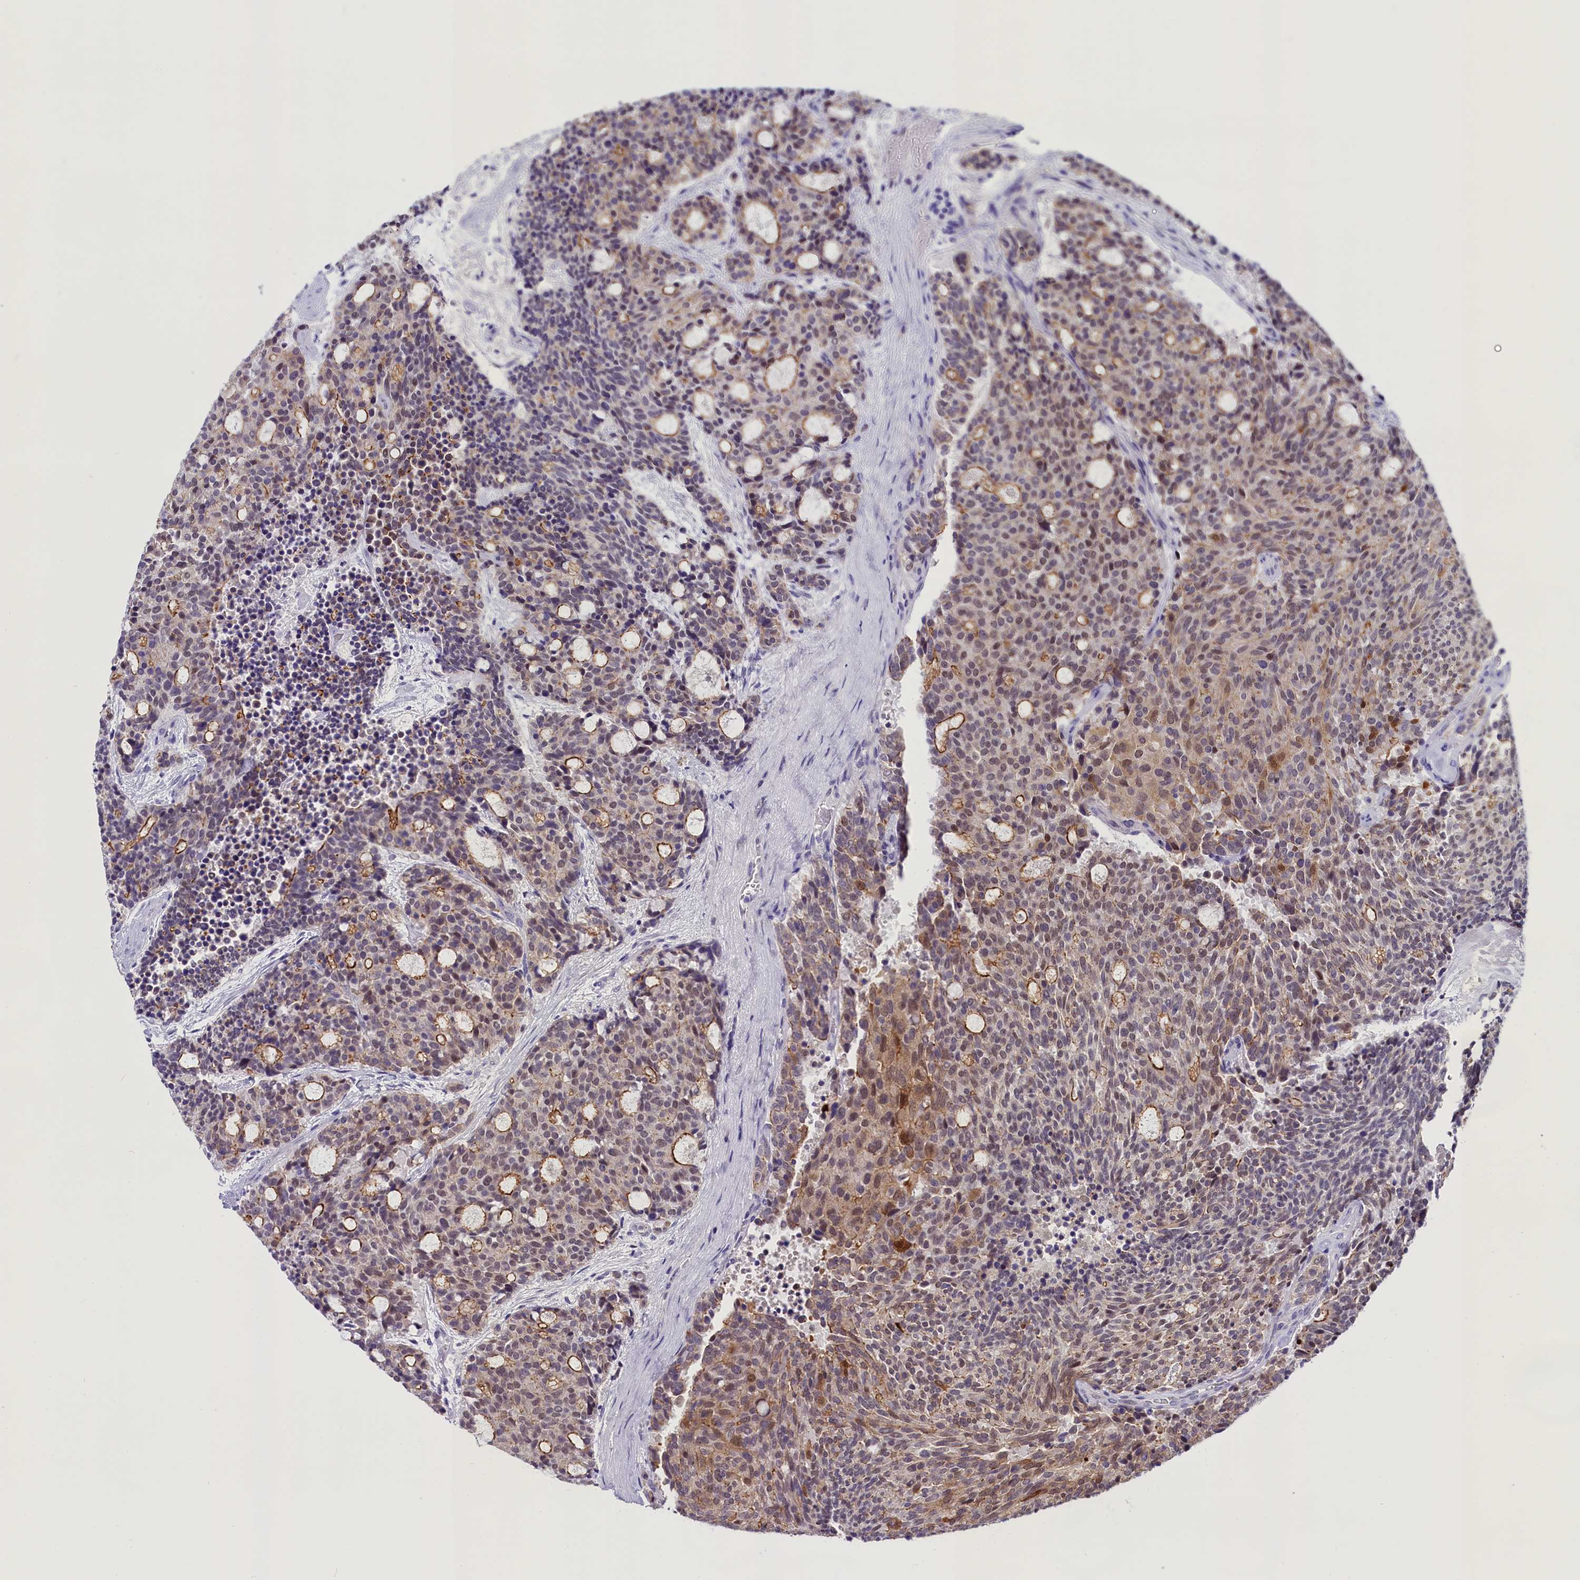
{"staining": {"intensity": "moderate", "quantity": "25%-75%", "location": "cytoplasmic/membranous,nuclear"}, "tissue": "carcinoid", "cell_type": "Tumor cells", "image_type": "cancer", "snomed": [{"axis": "morphology", "description": "Carcinoid, malignant, NOS"}, {"axis": "topography", "description": "Pancreas"}], "caption": "Human carcinoid stained for a protein (brown) exhibits moderate cytoplasmic/membranous and nuclear positive positivity in approximately 25%-75% of tumor cells.", "gene": "OSGEP", "patient": {"sex": "female", "age": 54}}